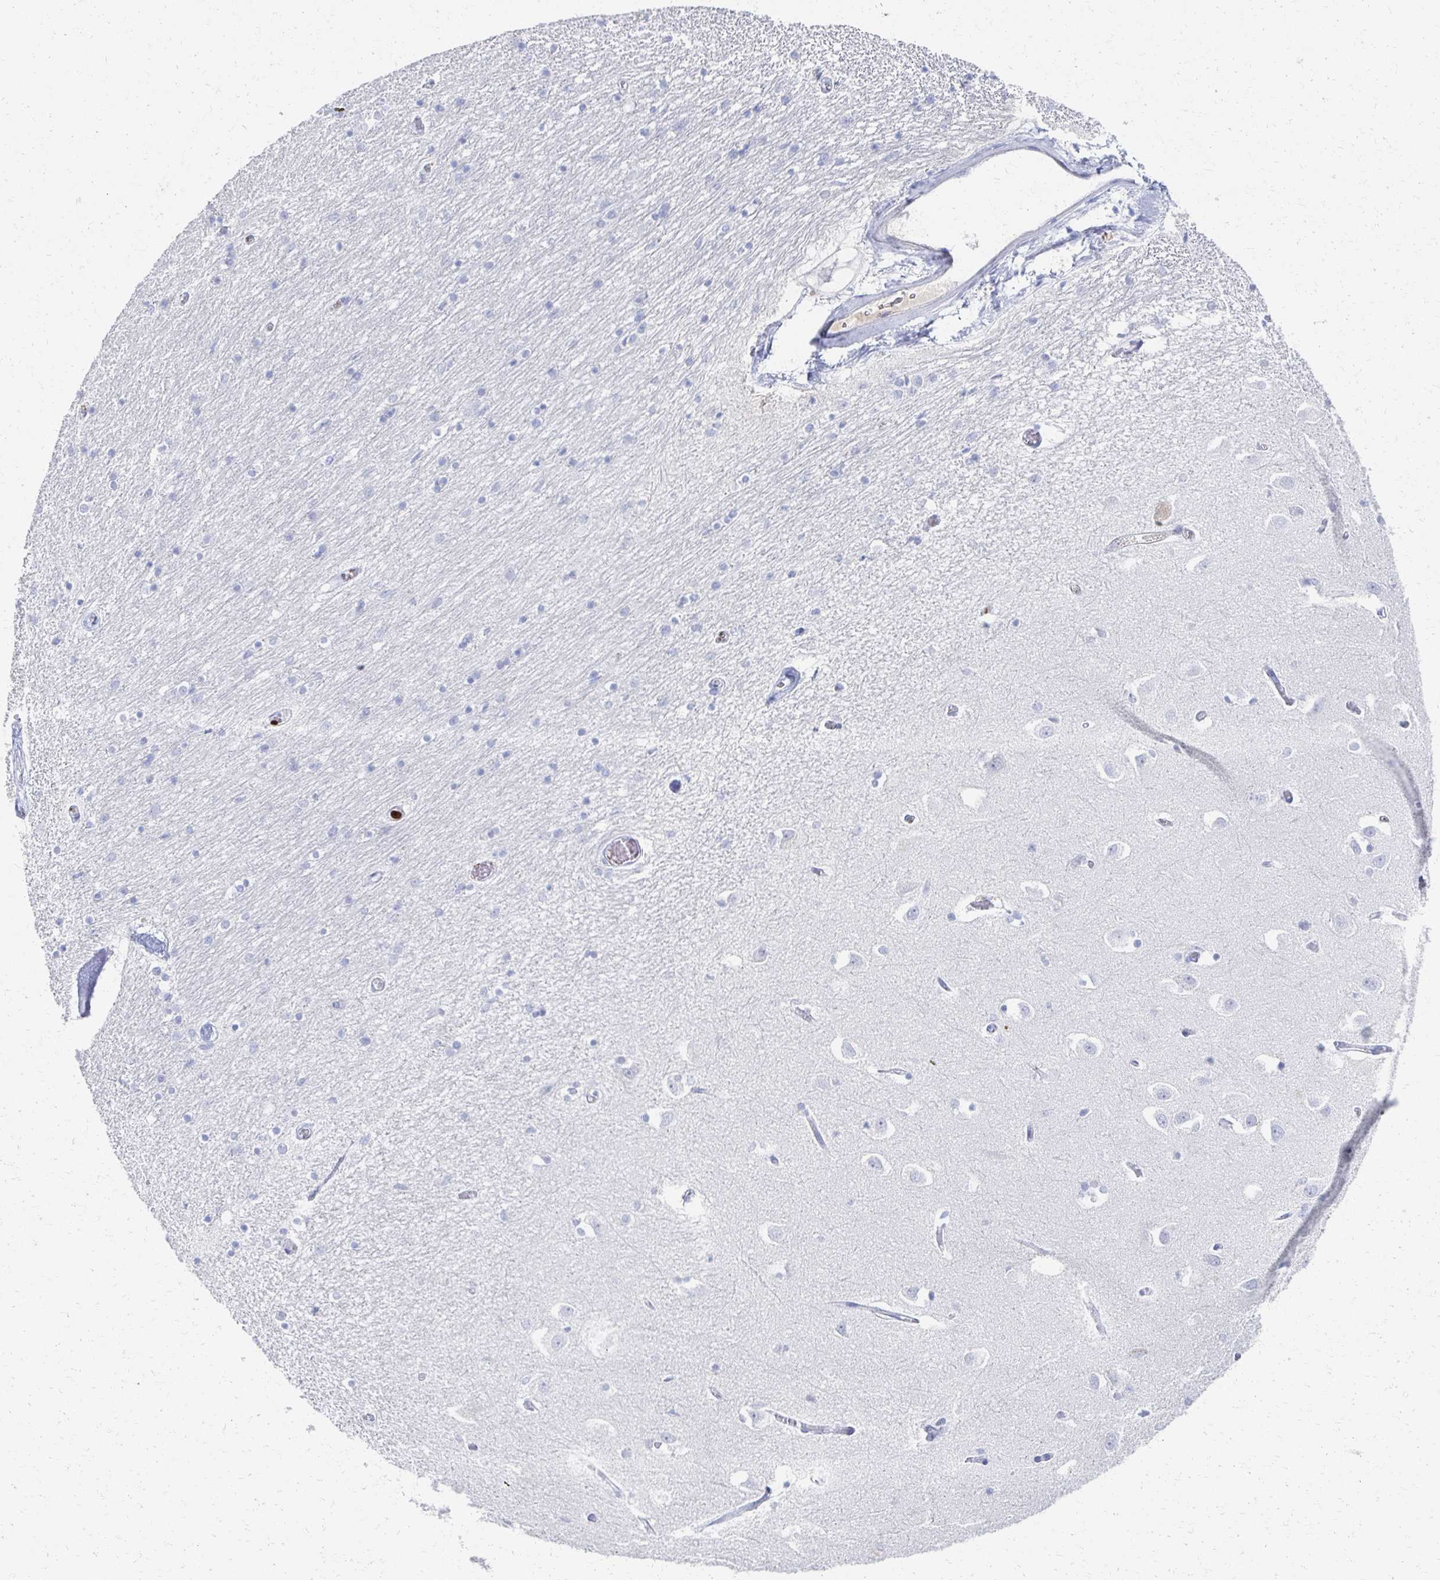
{"staining": {"intensity": "negative", "quantity": "none", "location": "none"}, "tissue": "caudate", "cell_type": "Glial cells", "image_type": "normal", "snomed": [{"axis": "morphology", "description": "Normal tissue, NOS"}, {"axis": "topography", "description": "Lateral ventricle wall"}, {"axis": "topography", "description": "Hippocampus"}], "caption": "IHC photomicrograph of unremarkable caudate: caudate stained with DAB (3,3'-diaminobenzidine) reveals no significant protein positivity in glial cells.", "gene": "PRR20A", "patient": {"sex": "female", "age": 63}}